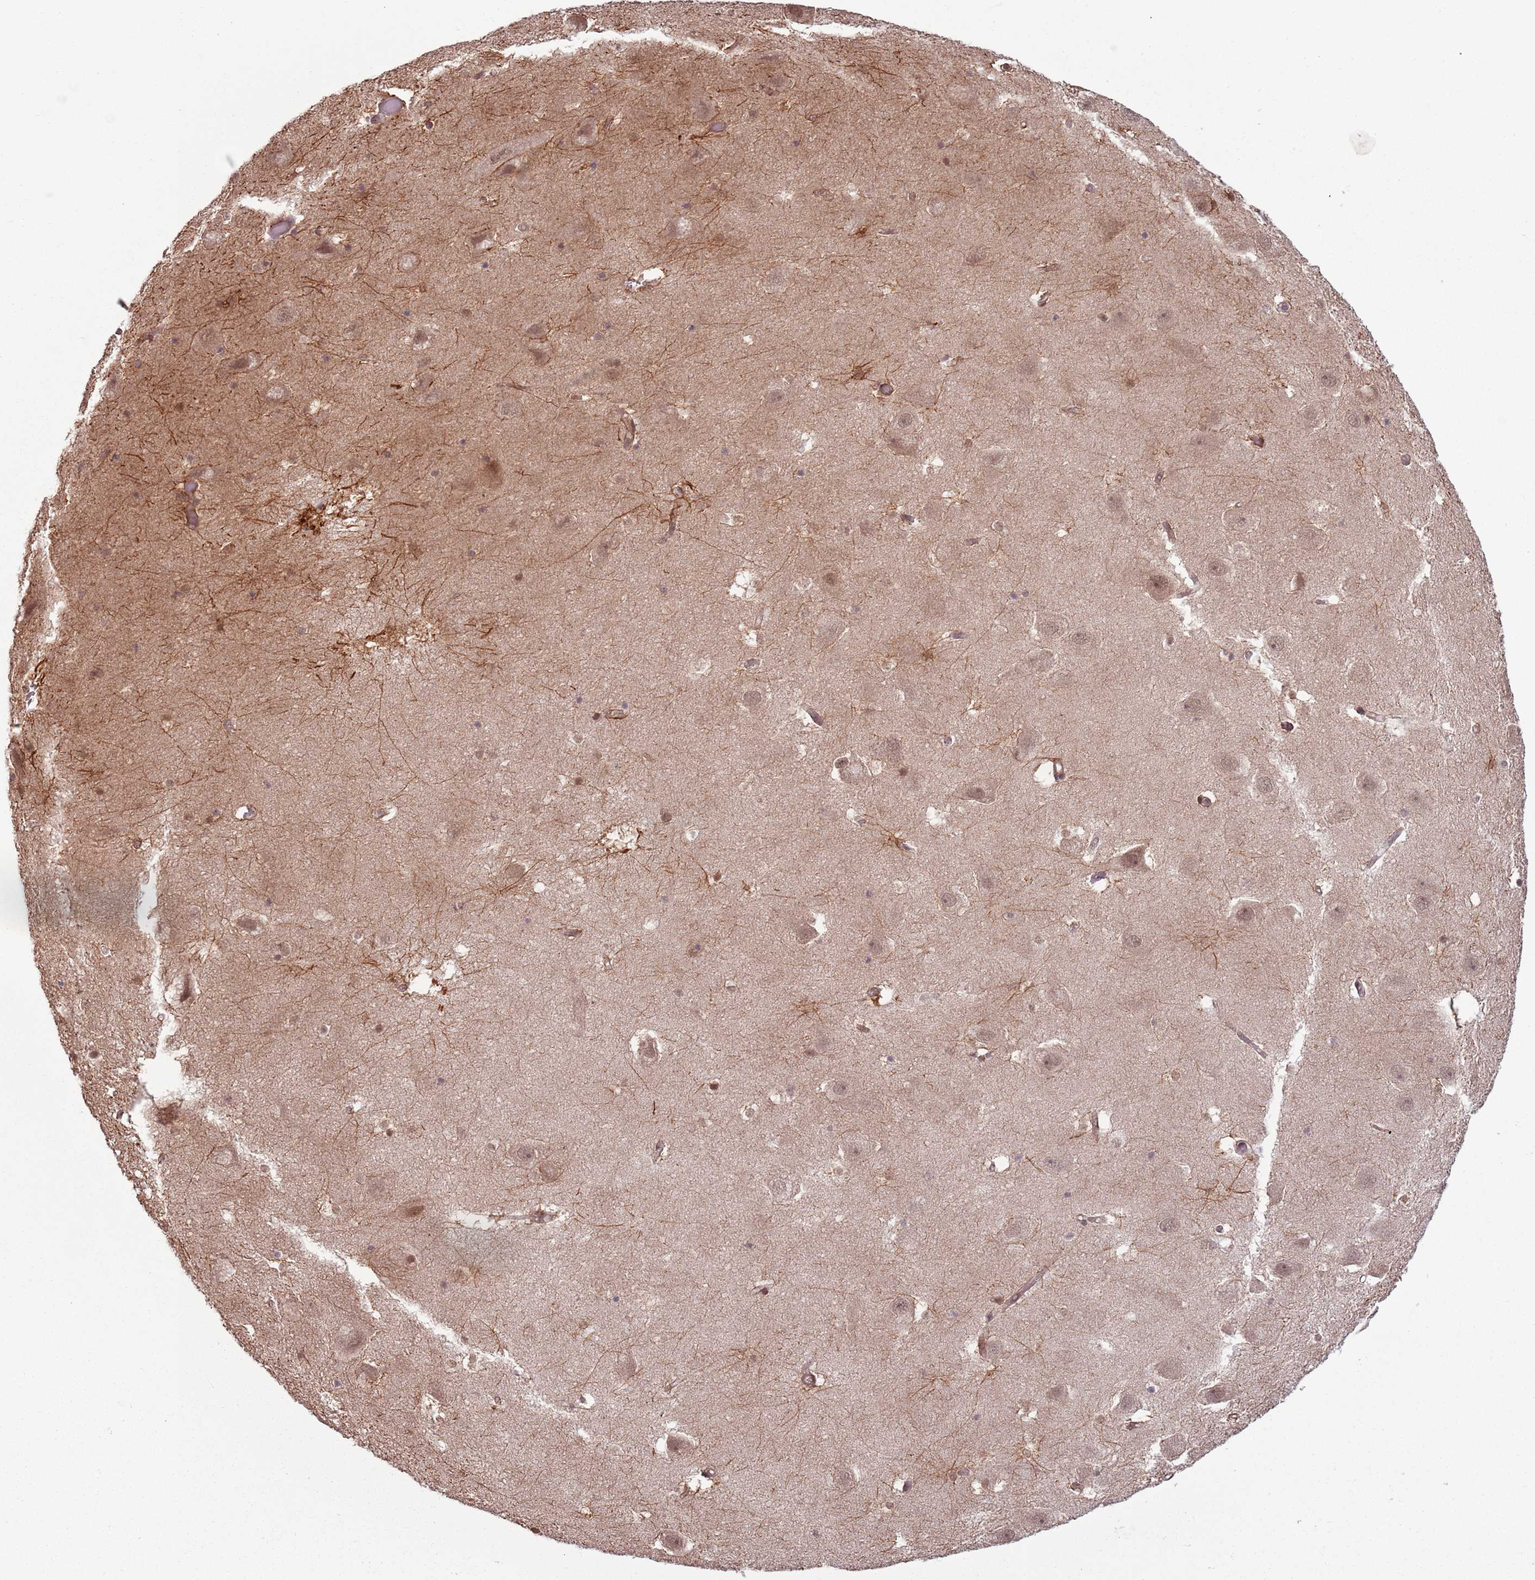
{"staining": {"intensity": "moderate", "quantity": "25%-75%", "location": "cytoplasmic/membranous,nuclear"}, "tissue": "hippocampus", "cell_type": "Glial cells", "image_type": "normal", "snomed": [{"axis": "morphology", "description": "Normal tissue, NOS"}, {"axis": "topography", "description": "Hippocampus"}], "caption": "IHC of unremarkable human hippocampus reveals medium levels of moderate cytoplasmic/membranous,nuclear positivity in about 25%-75% of glial cells. (Brightfield microscopy of DAB IHC at high magnification).", "gene": "CCDC154", "patient": {"sex": "female", "age": 52}}